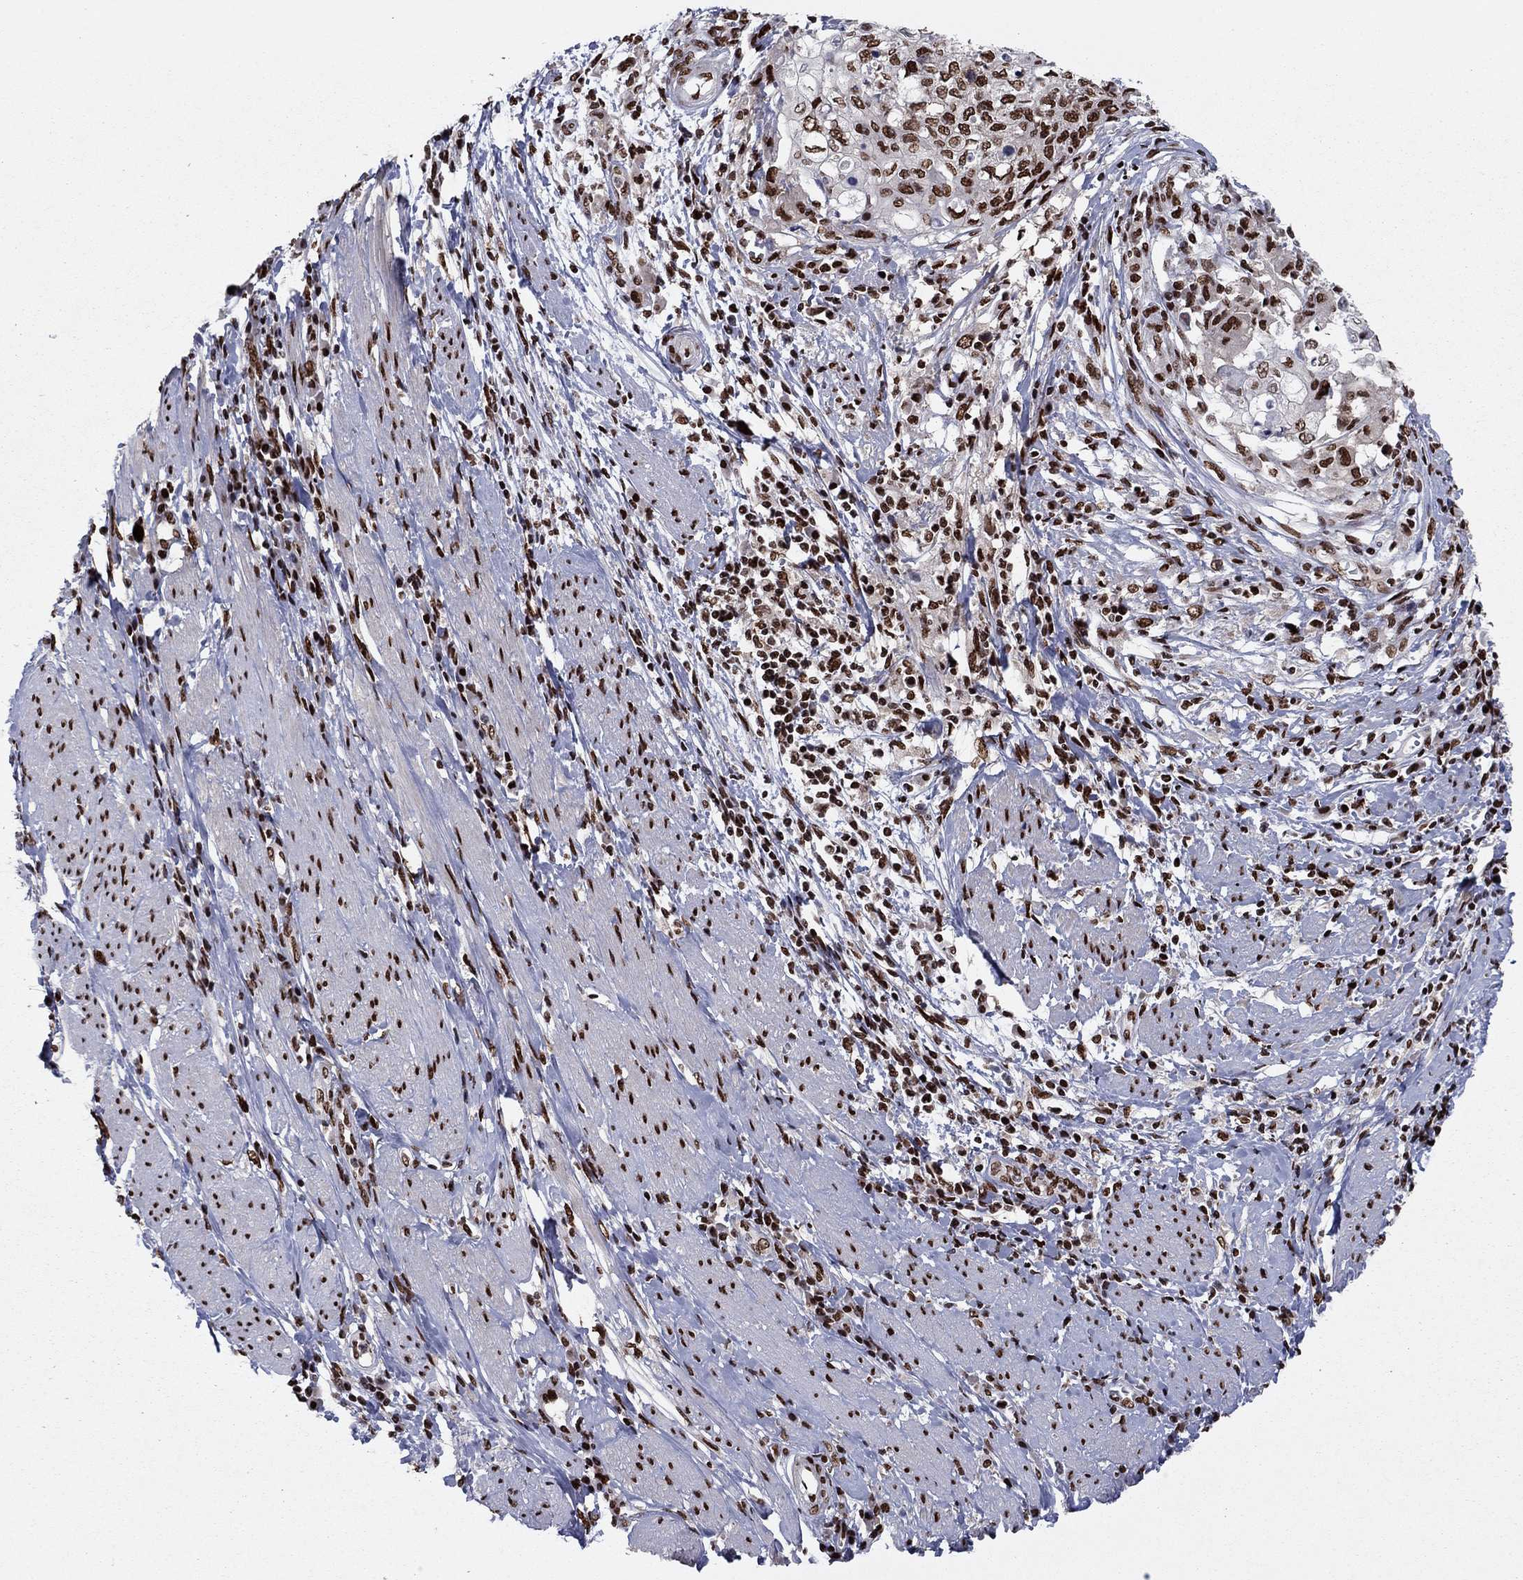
{"staining": {"intensity": "strong", "quantity": ">75%", "location": "nuclear"}, "tissue": "cervical cancer", "cell_type": "Tumor cells", "image_type": "cancer", "snomed": [{"axis": "morphology", "description": "Squamous cell carcinoma, NOS"}, {"axis": "topography", "description": "Cervix"}], "caption": "A brown stain highlights strong nuclear positivity of a protein in human cervical cancer (squamous cell carcinoma) tumor cells. (IHC, brightfield microscopy, high magnification).", "gene": "USP54", "patient": {"sex": "female", "age": 39}}